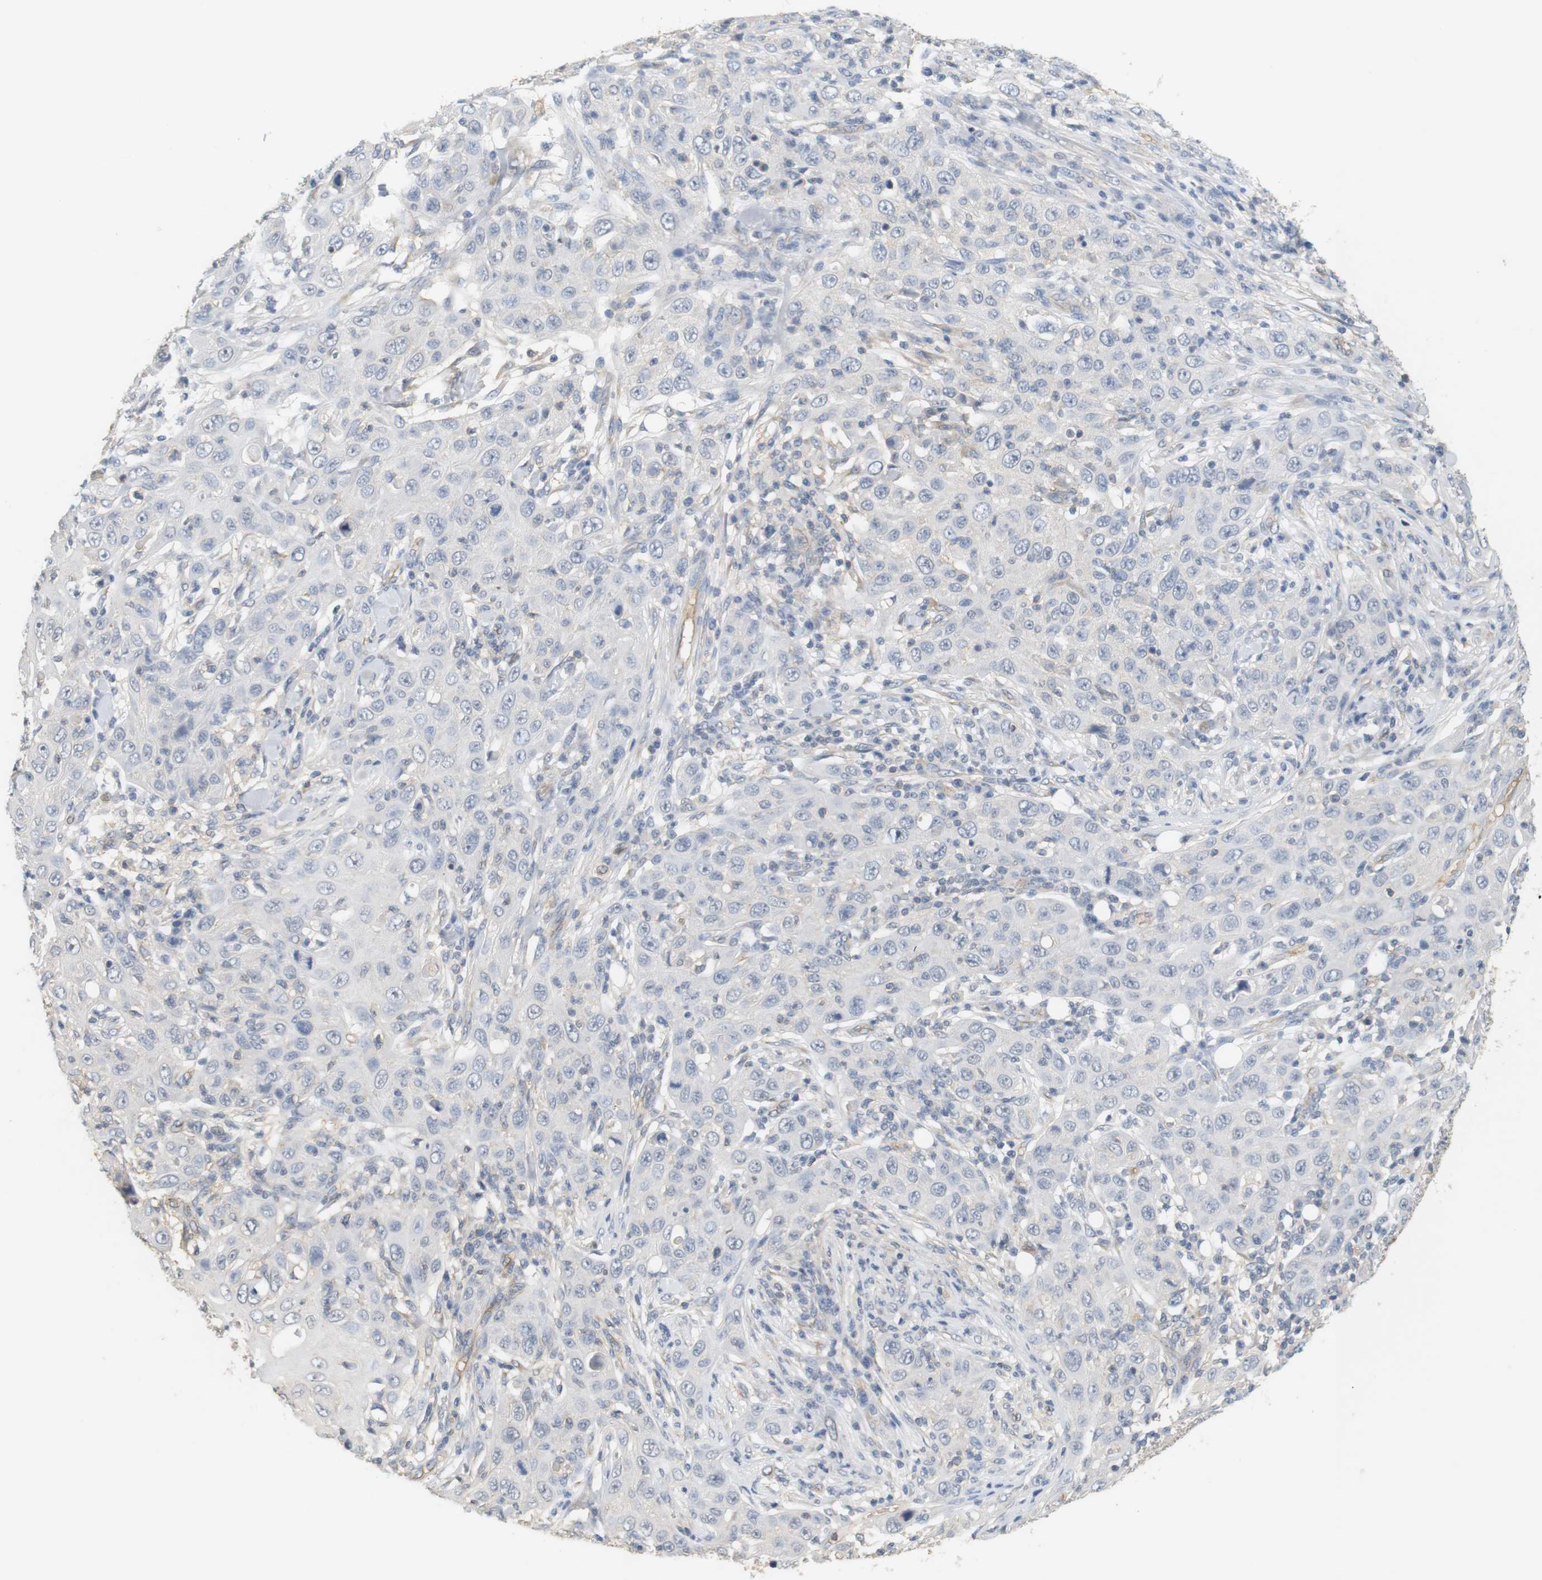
{"staining": {"intensity": "negative", "quantity": "none", "location": "none"}, "tissue": "skin cancer", "cell_type": "Tumor cells", "image_type": "cancer", "snomed": [{"axis": "morphology", "description": "Squamous cell carcinoma, NOS"}, {"axis": "topography", "description": "Skin"}], "caption": "Immunohistochemistry image of neoplastic tissue: human skin cancer (squamous cell carcinoma) stained with DAB displays no significant protein expression in tumor cells. (DAB (3,3'-diaminobenzidine) immunohistochemistry (IHC), high magnification).", "gene": "OSR1", "patient": {"sex": "female", "age": 88}}